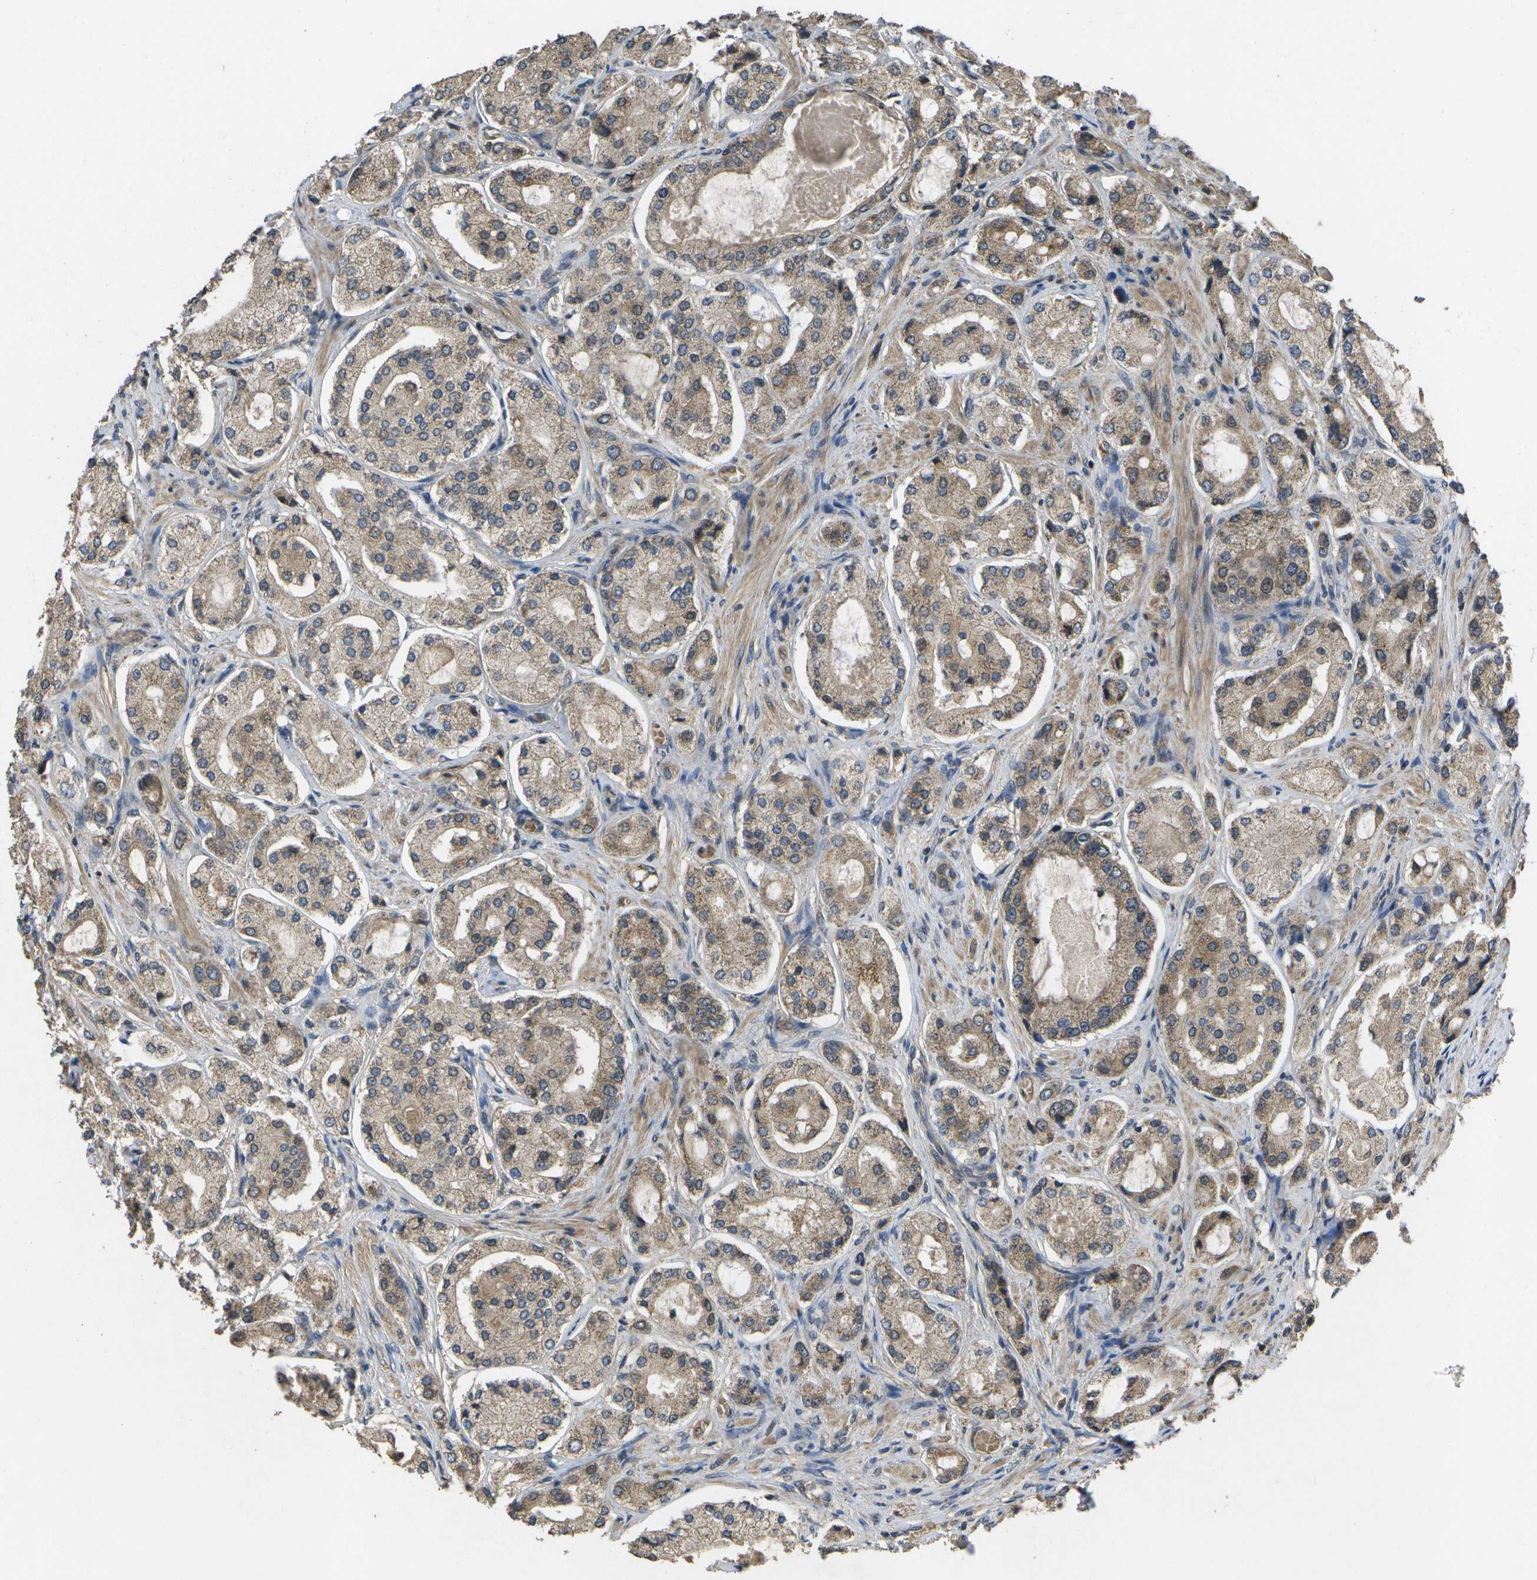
{"staining": {"intensity": "moderate", "quantity": ">75%", "location": "cytoplasmic/membranous"}, "tissue": "prostate cancer", "cell_type": "Tumor cells", "image_type": "cancer", "snomed": [{"axis": "morphology", "description": "Adenocarcinoma, High grade"}, {"axis": "topography", "description": "Prostate"}], "caption": "Approximately >75% of tumor cells in adenocarcinoma (high-grade) (prostate) reveal moderate cytoplasmic/membranous protein staining as visualized by brown immunohistochemical staining.", "gene": "ALAS1", "patient": {"sex": "male", "age": 65}}